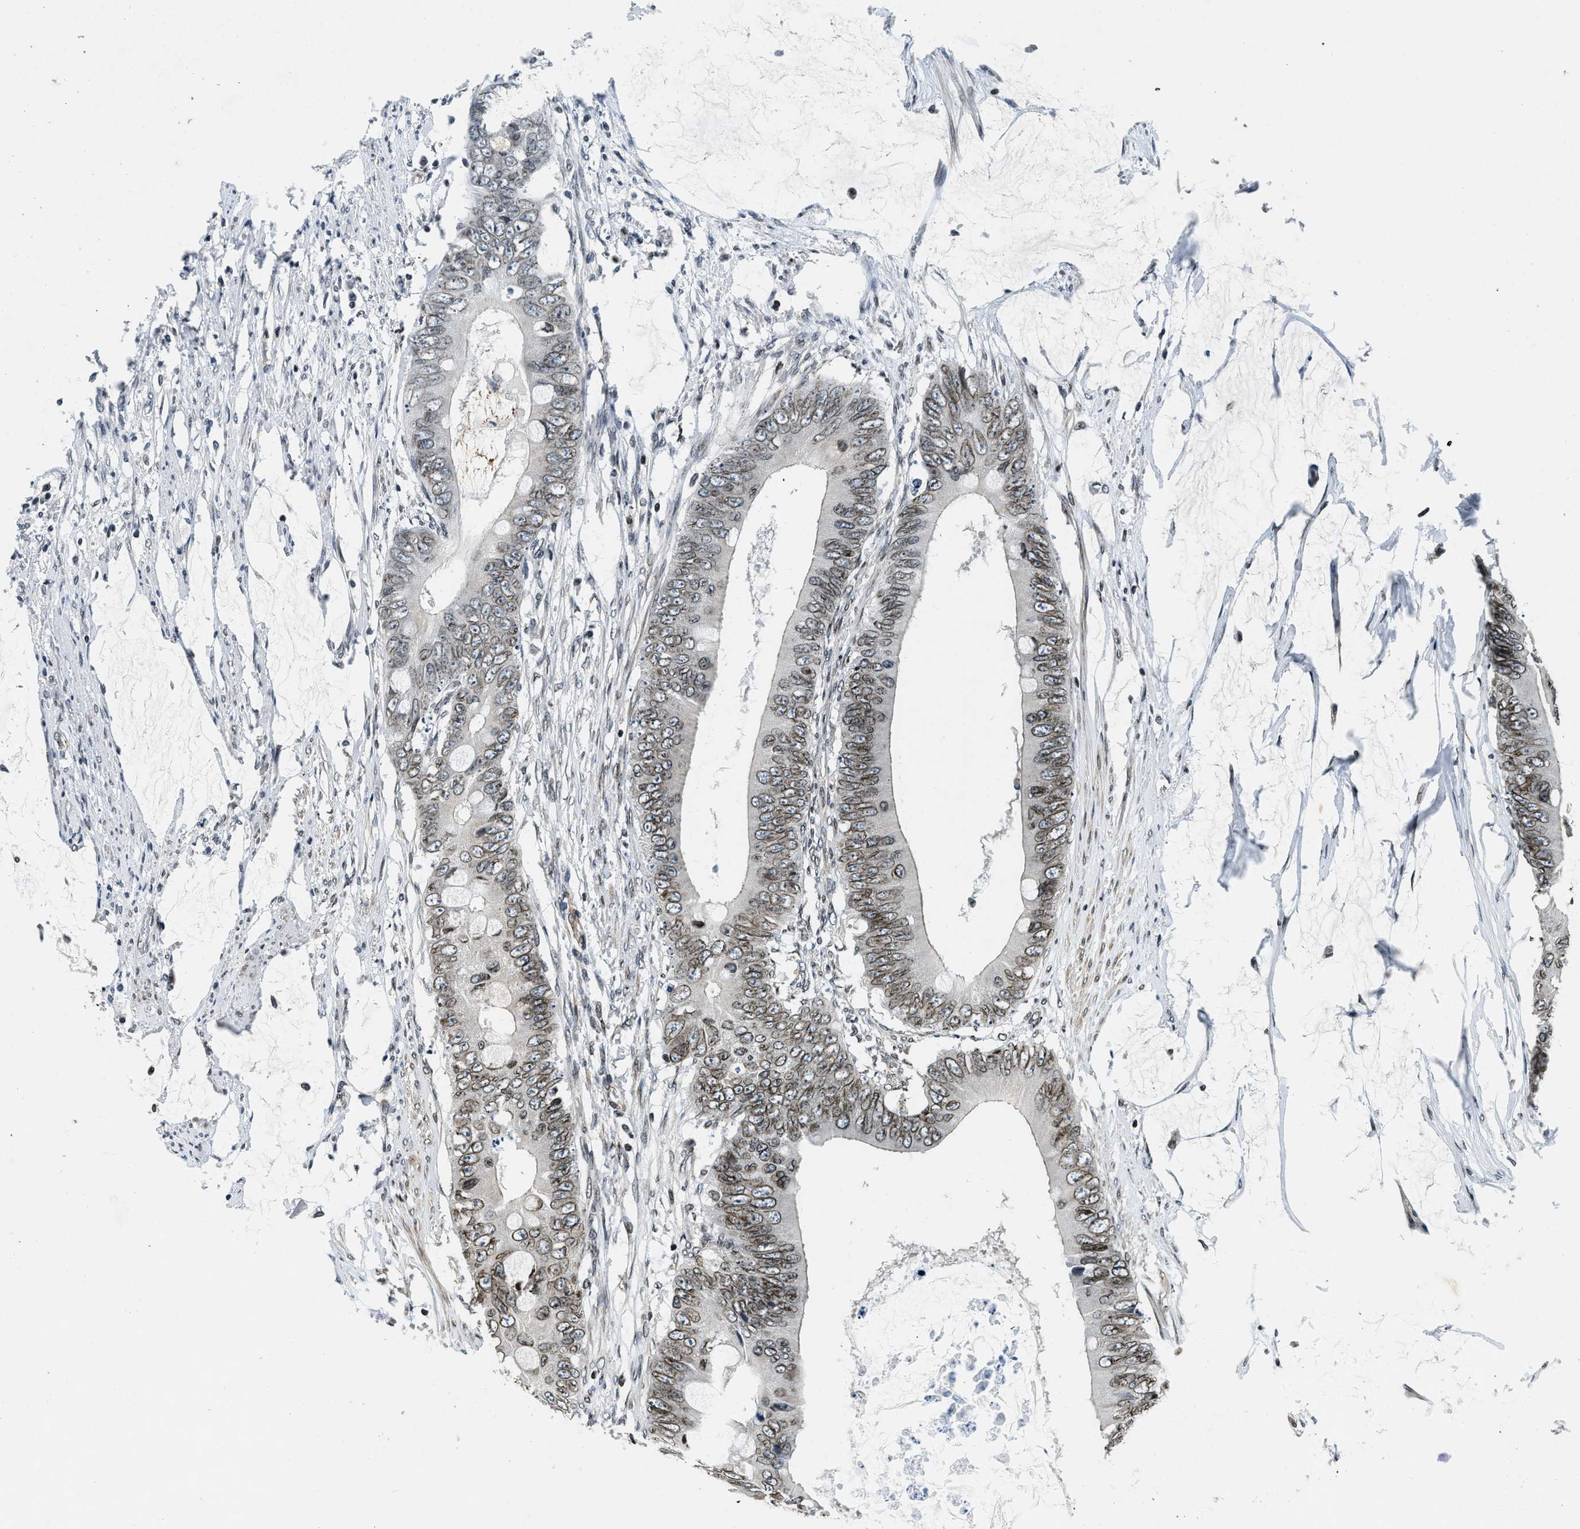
{"staining": {"intensity": "weak", "quantity": ">75%", "location": "cytoplasmic/membranous,nuclear"}, "tissue": "colorectal cancer", "cell_type": "Tumor cells", "image_type": "cancer", "snomed": [{"axis": "morphology", "description": "Adenocarcinoma, NOS"}, {"axis": "topography", "description": "Rectum"}], "caption": "Colorectal adenocarcinoma tissue displays weak cytoplasmic/membranous and nuclear staining in about >75% of tumor cells, visualized by immunohistochemistry.", "gene": "ZC3HC1", "patient": {"sex": "female", "age": 77}}